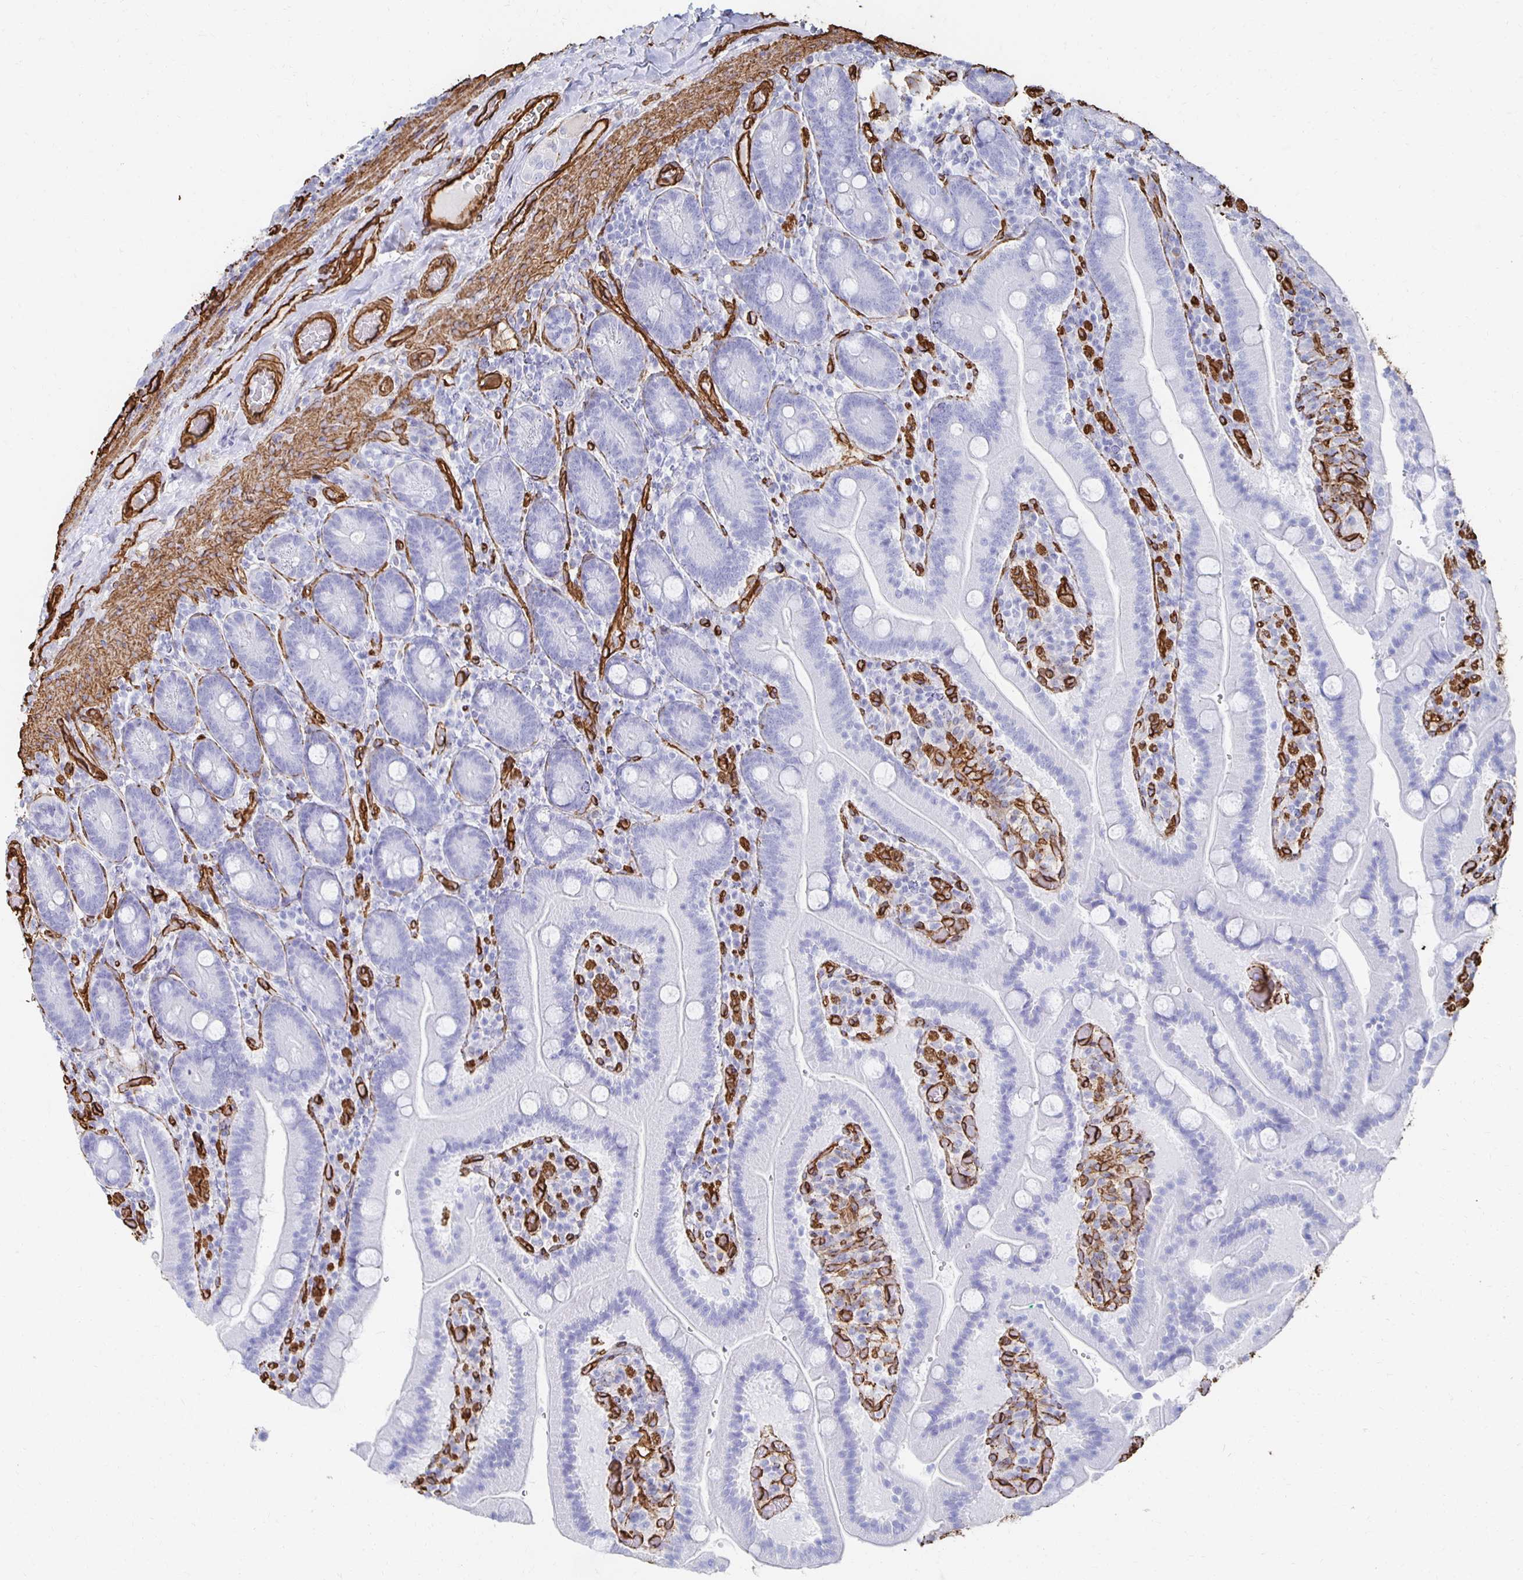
{"staining": {"intensity": "negative", "quantity": "none", "location": "none"}, "tissue": "duodenum", "cell_type": "Glandular cells", "image_type": "normal", "snomed": [{"axis": "morphology", "description": "Normal tissue, NOS"}, {"axis": "topography", "description": "Duodenum"}], "caption": "The IHC micrograph has no significant staining in glandular cells of duodenum. (DAB (3,3'-diaminobenzidine) immunohistochemistry visualized using brightfield microscopy, high magnification).", "gene": "VIPR2", "patient": {"sex": "female", "age": 62}}